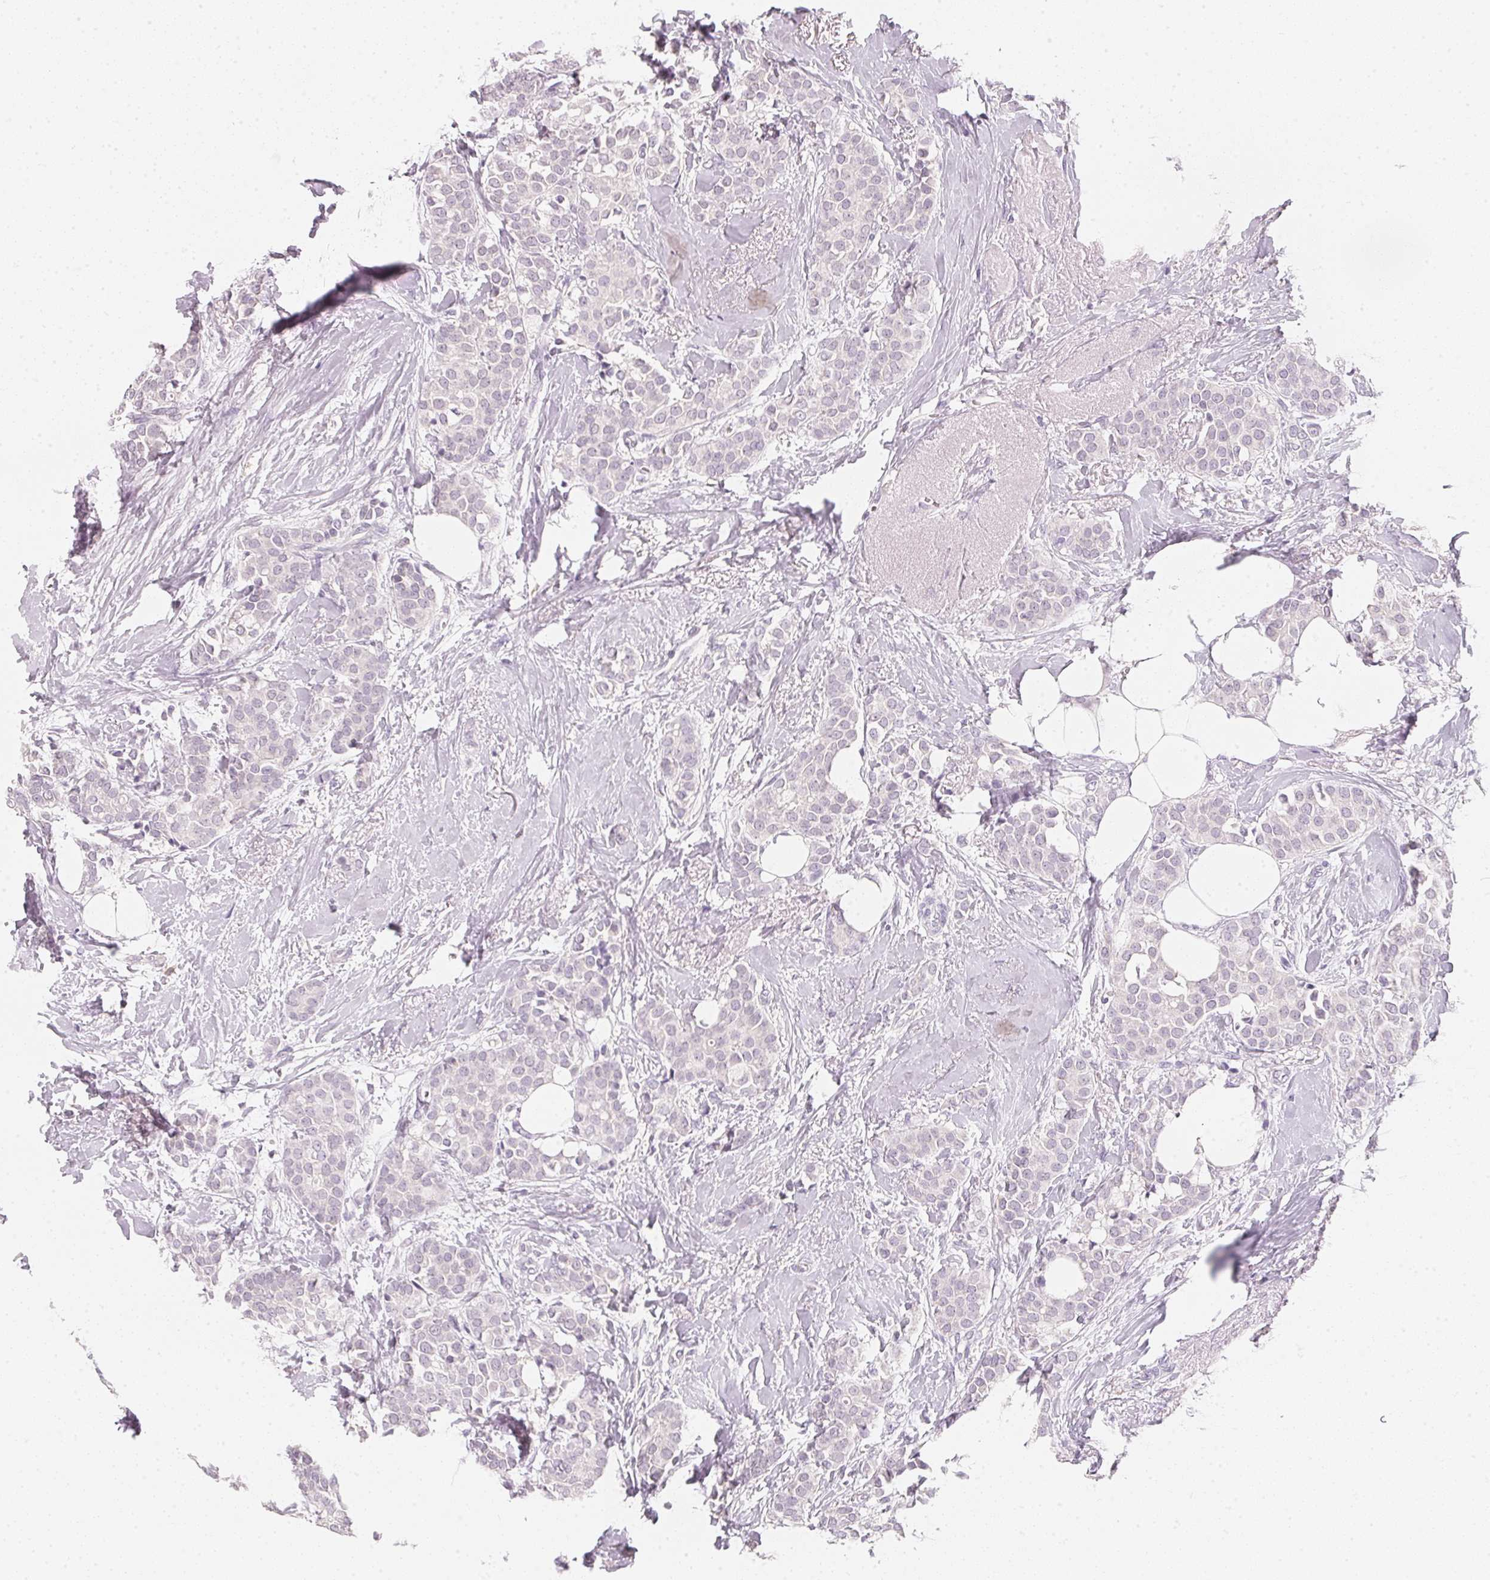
{"staining": {"intensity": "negative", "quantity": "none", "location": "none"}, "tissue": "breast cancer", "cell_type": "Tumor cells", "image_type": "cancer", "snomed": [{"axis": "morphology", "description": "Duct carcinoma"}, {"axis": "topography", "description": "Breast"}], "caption": "IHC photomicrograph of neoplastic tissue: human breast cancer (infiltrating ductal carcinoma) stained with DAB demonstrates no significant protein expression in tumor cells.", "gene": "CFAP276", "patient": {"sex": "female", "age": 79}}